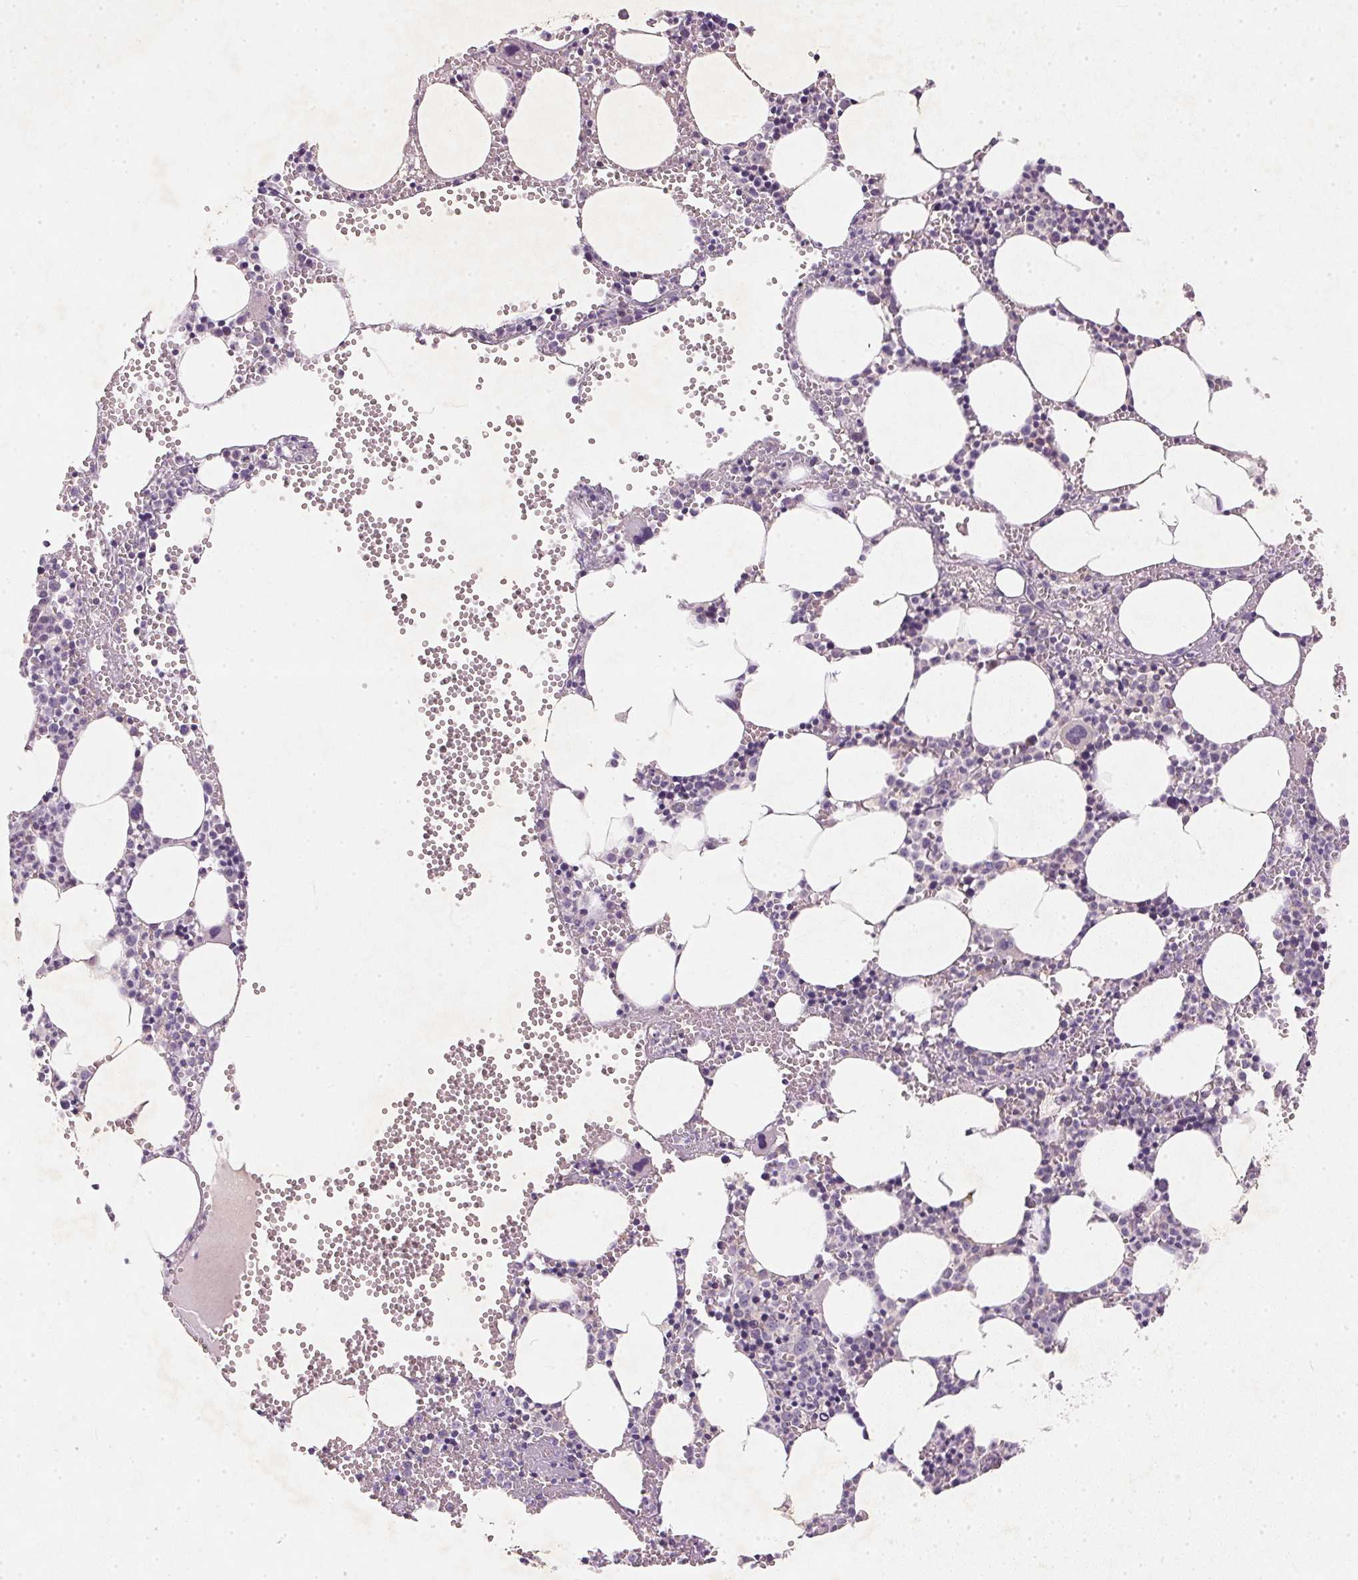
{"staining": {"intensity": "weak", "quantity": "<25%", "location": "cytoplasmic/membranous"}, "tissue": "bone marrow", "cell_type": "Hematopoietic cells", "image_type": "normal", "snomed": [{"axis": "morphology", "description": "Normal tissue, NOS"}, {"axis": "topography", "description": "Bone marrow"}], "caption": "Immunohistochemistry (IHC) of unremarkable bone marrow exhibits no staining in hematopoietic cells.", "gene": "KCNK15", "patient": {"sex": "male", "age": 89}}